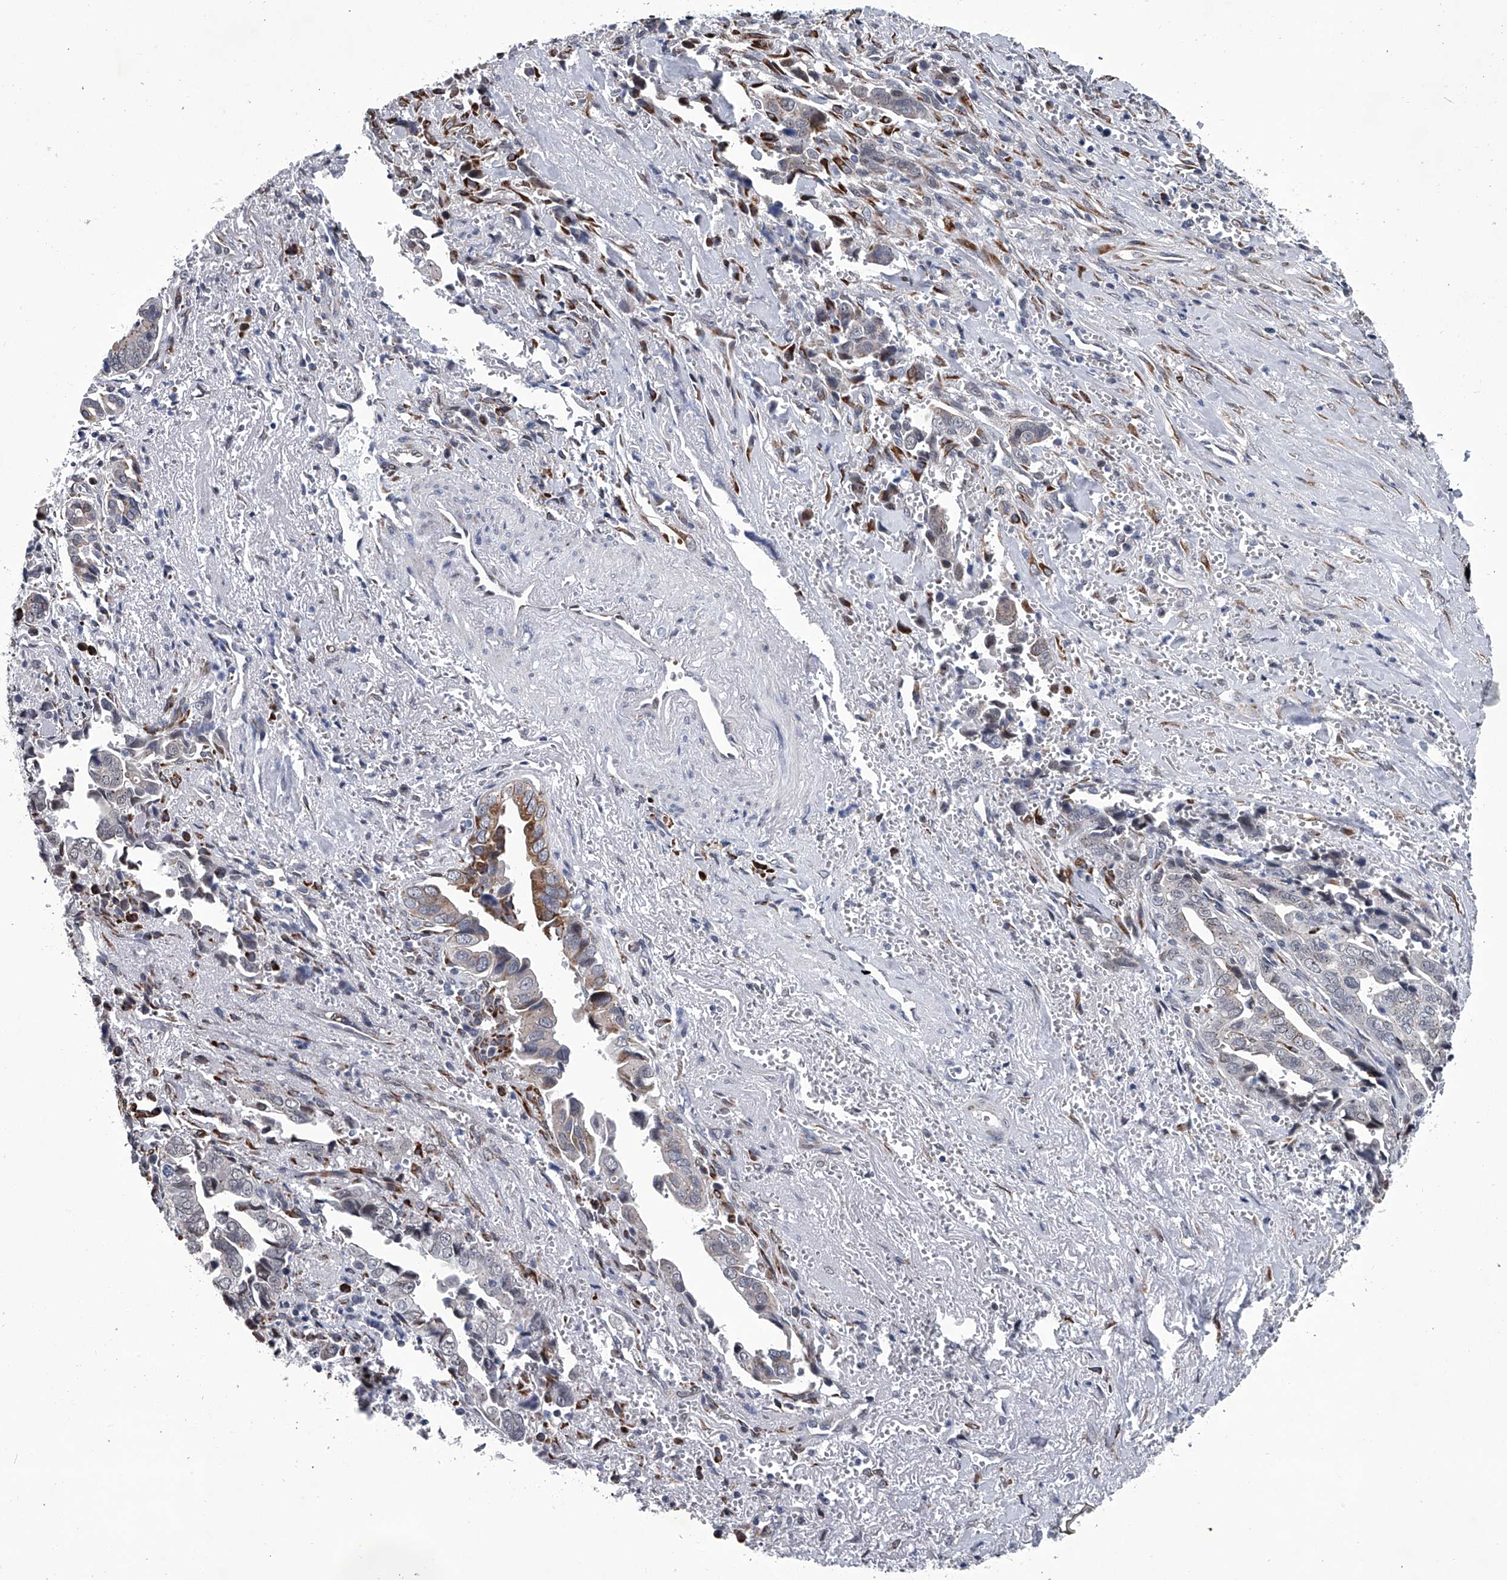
{"staining": {"intensity": "moderate", "quantity": "<25%", "location": "cytoplasmic/membranous"}, "tissue": "liver cancer", "cell_type": "Tumor cells", "image_type": "cancer", "snomed": [{"axis": "morphology", "description": "Cholangiocarcinoma"}, {"axis": "topography", "description": "Liver"}], "caption": "This photomicrograph displays cholangiocarcinoma (liver) stained with immunohistochemistry (IHC) to label a protein in brown. The cytoplasmic/membranous of tumor cells show moderate positivity for the protein. Nuclei are counter-stained blue.", "gene": "PPP2R5D", "patient": {"sex": "female", "age": 79}}